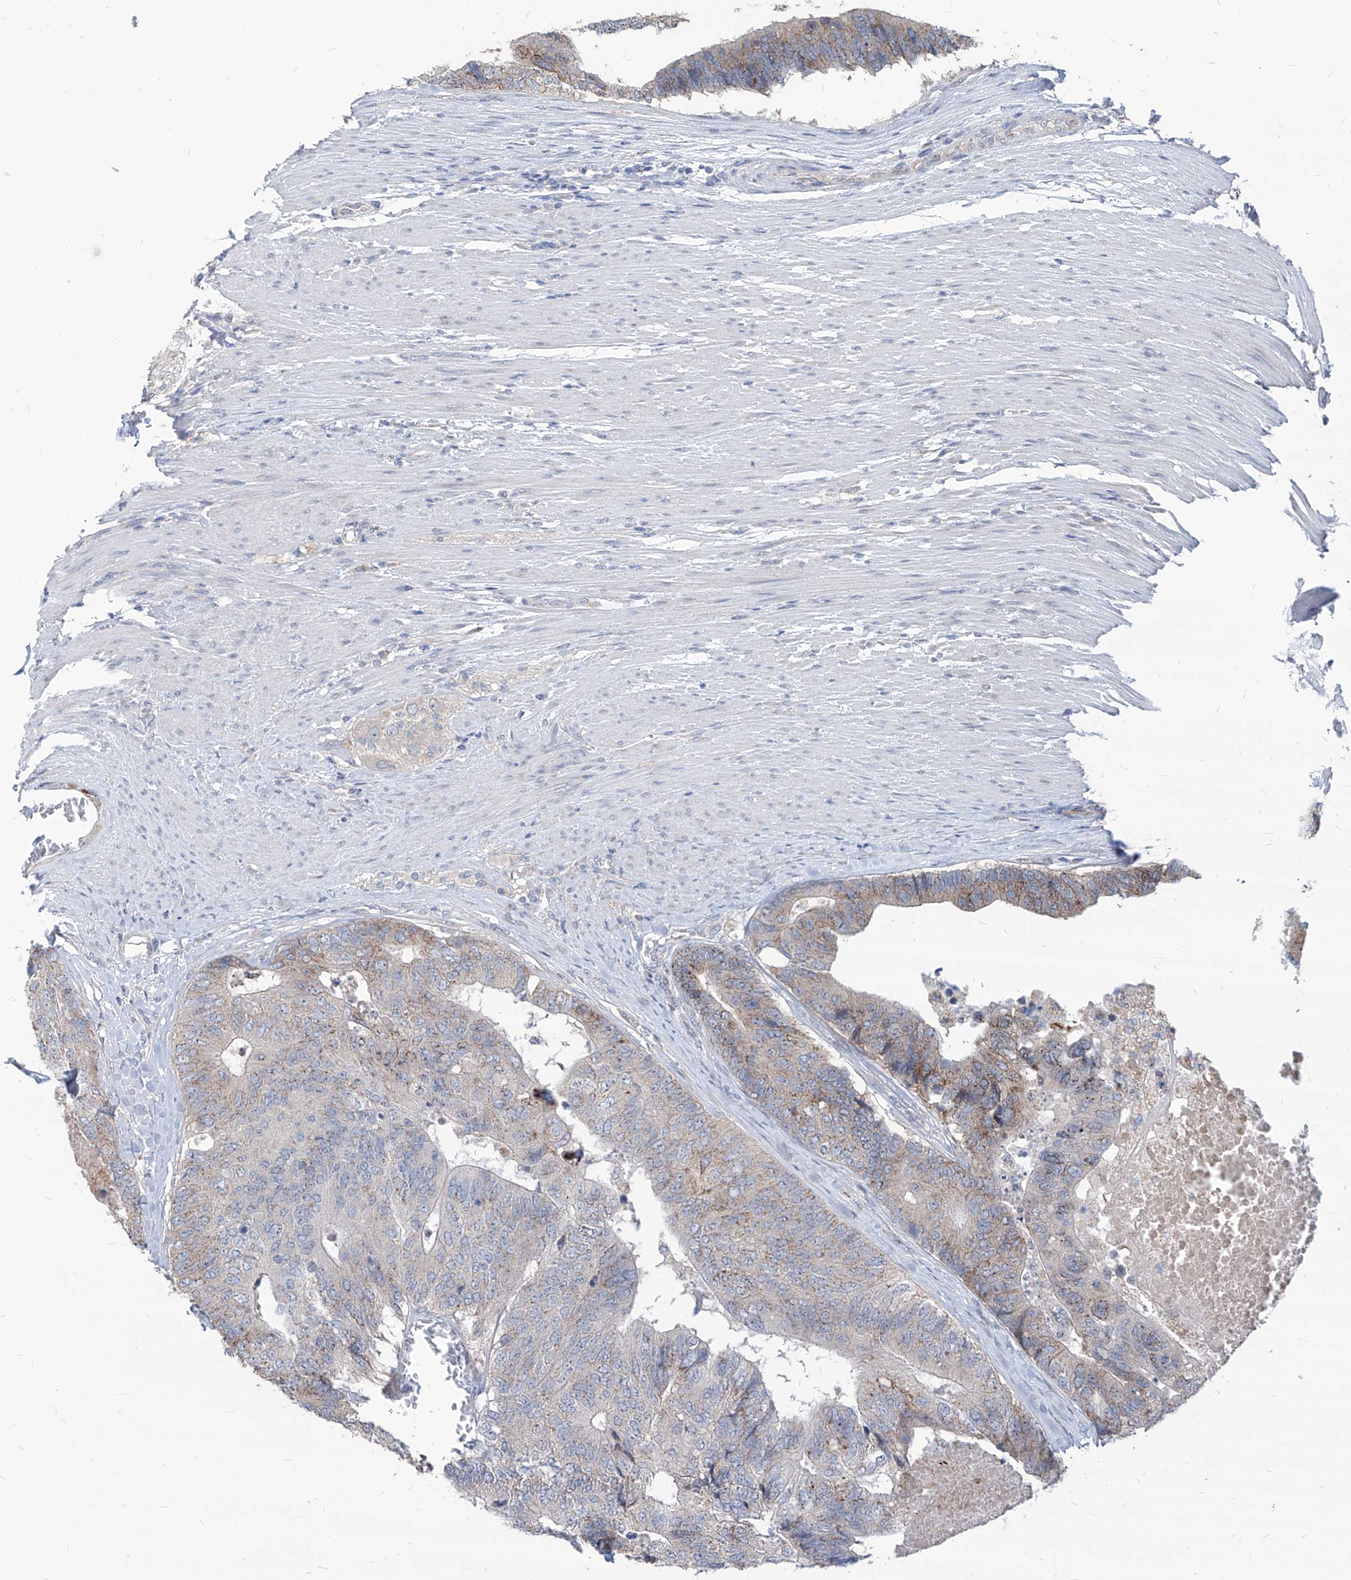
{"staining": {"intensity": "weak", "quantity": "25%-75%", "location": "cytoplasmic/membranous"}, "tissue": "colorectal cancer", "cell_type": "Tumor cells", "image_type": "cancer", "snomed": [{"axis": "morphology", "description": "Adenocarcinoma, NOS"}, {"axis": "topography", "description": "Colon"}], "caption": "An IHC photomicrograph of tumor tissue is shown. Protein staining in brown shows weak cytoplasmic/membranous positivity in colorectal cancer (adenocarcinoma) within tumor cells. The staining was performed using DAB to visualize the protein expression in brown, while the nuclei were stained in blue with hematoxylin (Magnification: 20x).", "gene": "AGPS", "patient": {"sex": "female", "age": 67}}